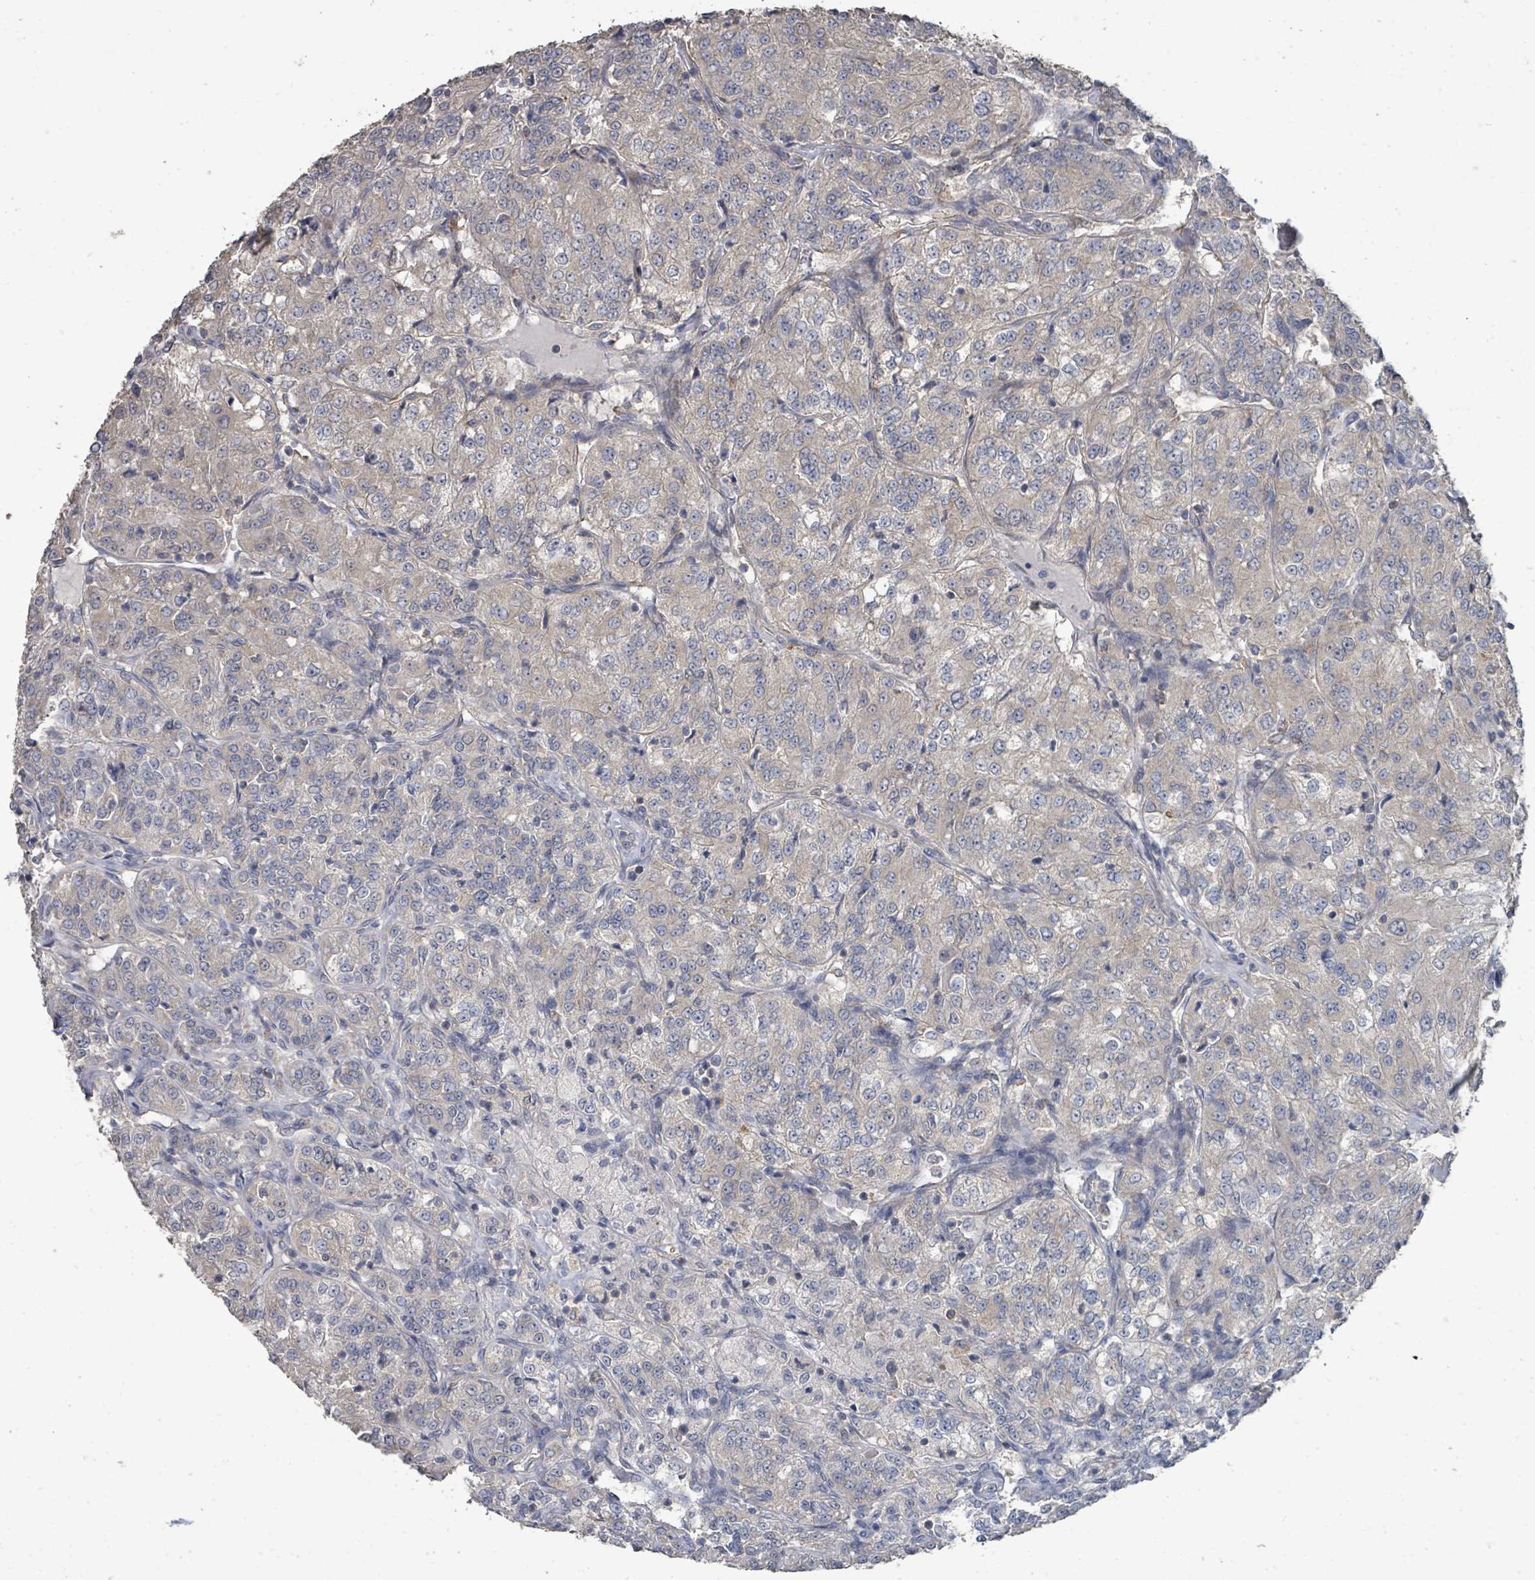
{"staining": {"intensity": "negative", "quantity": "none", "location": "none"}, "tissue": "renal cancer", "cell_type": "Tumor cells", "image_type": "cancer", "snomed": [{"axis": "morphology", "description": "Adenocarcinoma, NOS"}, {"axis": "topography", "description": "Kidney"}], "caption": "Tumor cells show no significant protein staining in renal cancer.", "gene": "SLC9A7", "patient": {"sex": "female", "age": 63}}